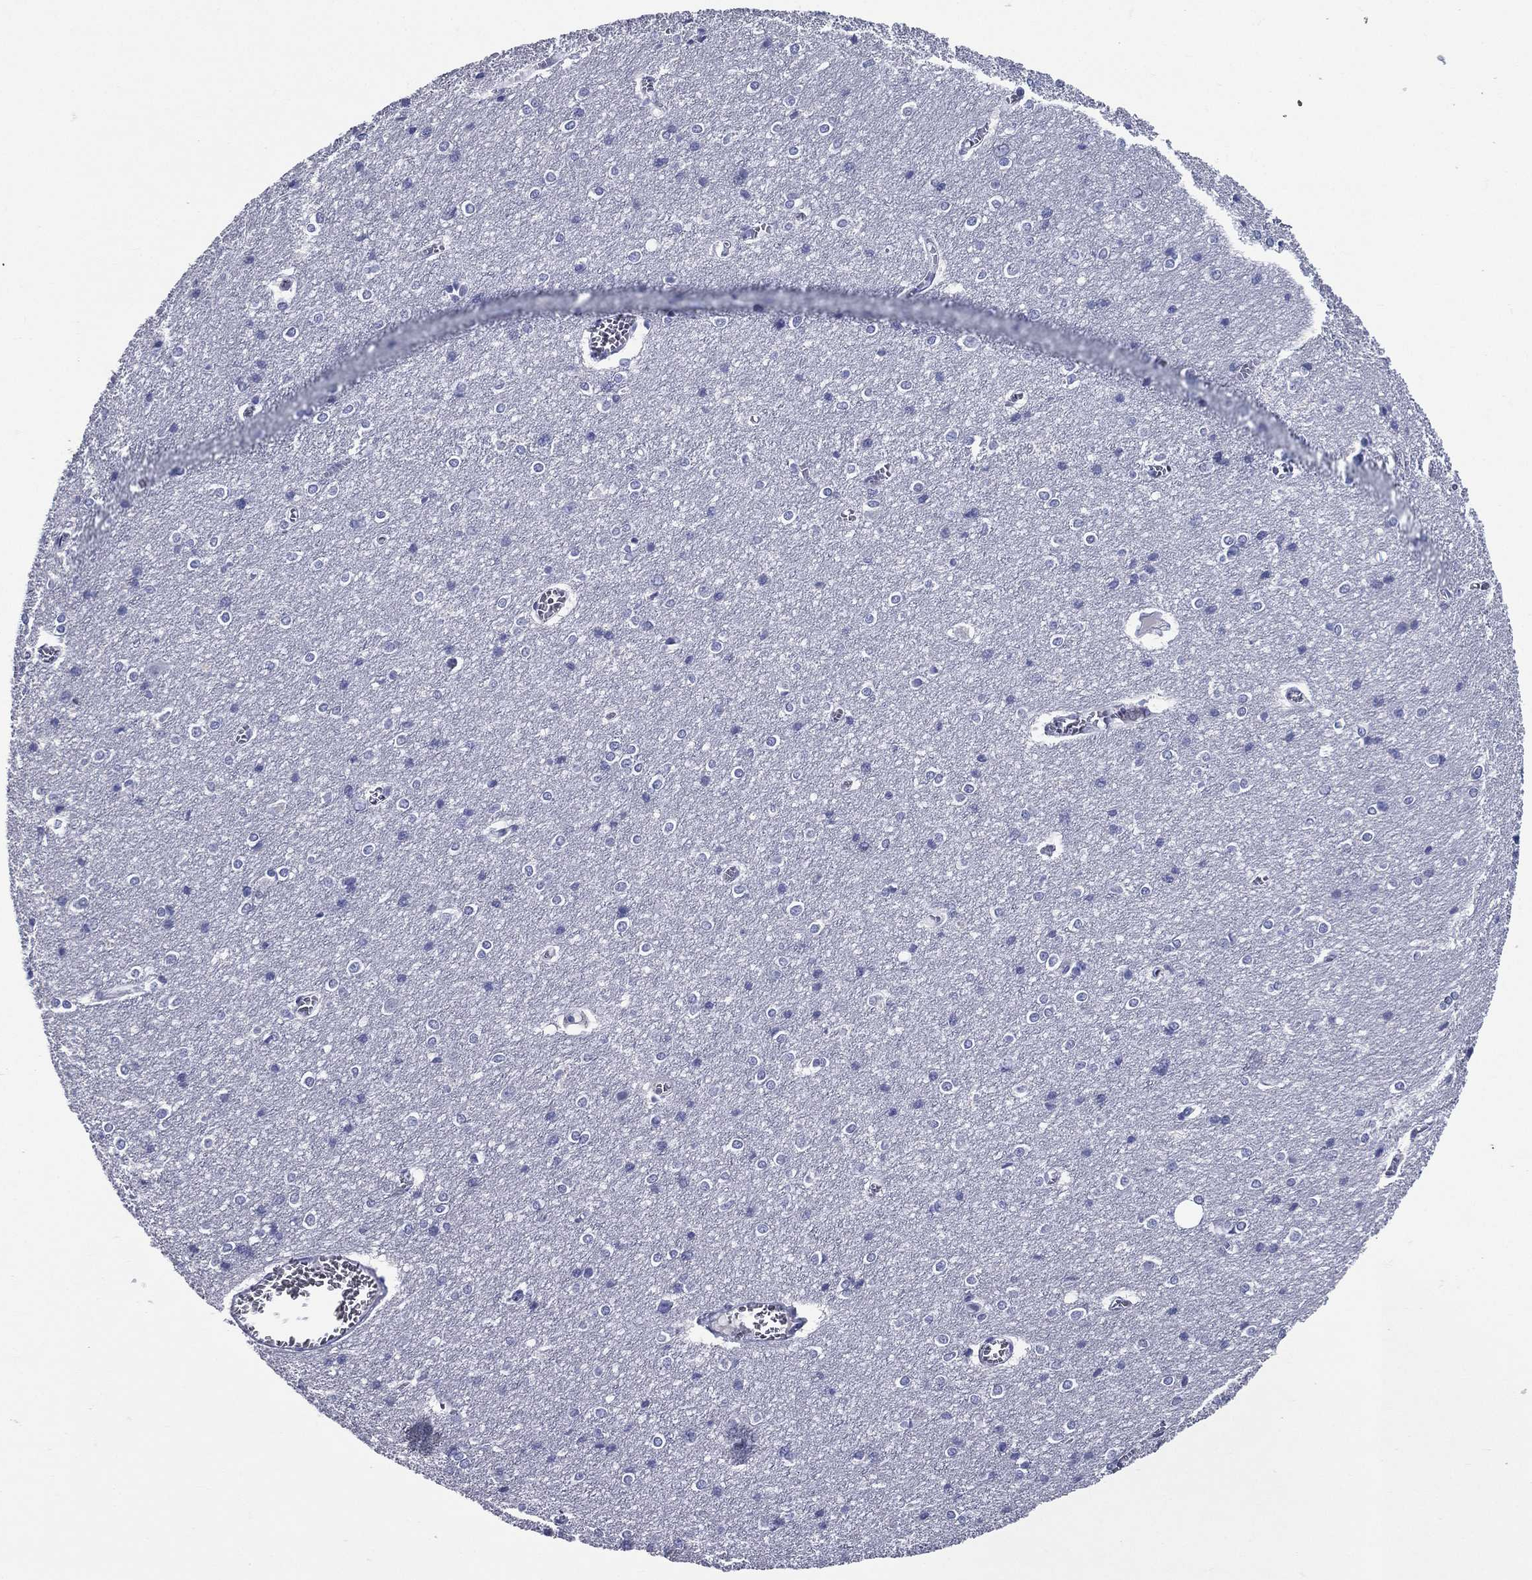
{"staining": {"intensity": "negative", "quantity": "none", "location": "none"}, "tissue": "cerebral cortex", "cell_type": "Endothelial cells", "image_type": "normal", "snomed": [{"axis": "morphology", "description": "Normal tissue, NOS"}, {"axis": "topography", "description": "Cerebral cortex"}], "caption": "IHC of benign cerebral cortex reveals no staining in endothelial cells.", "gene": "ACE2", "patient": {"sex": "male", "age": 37}}